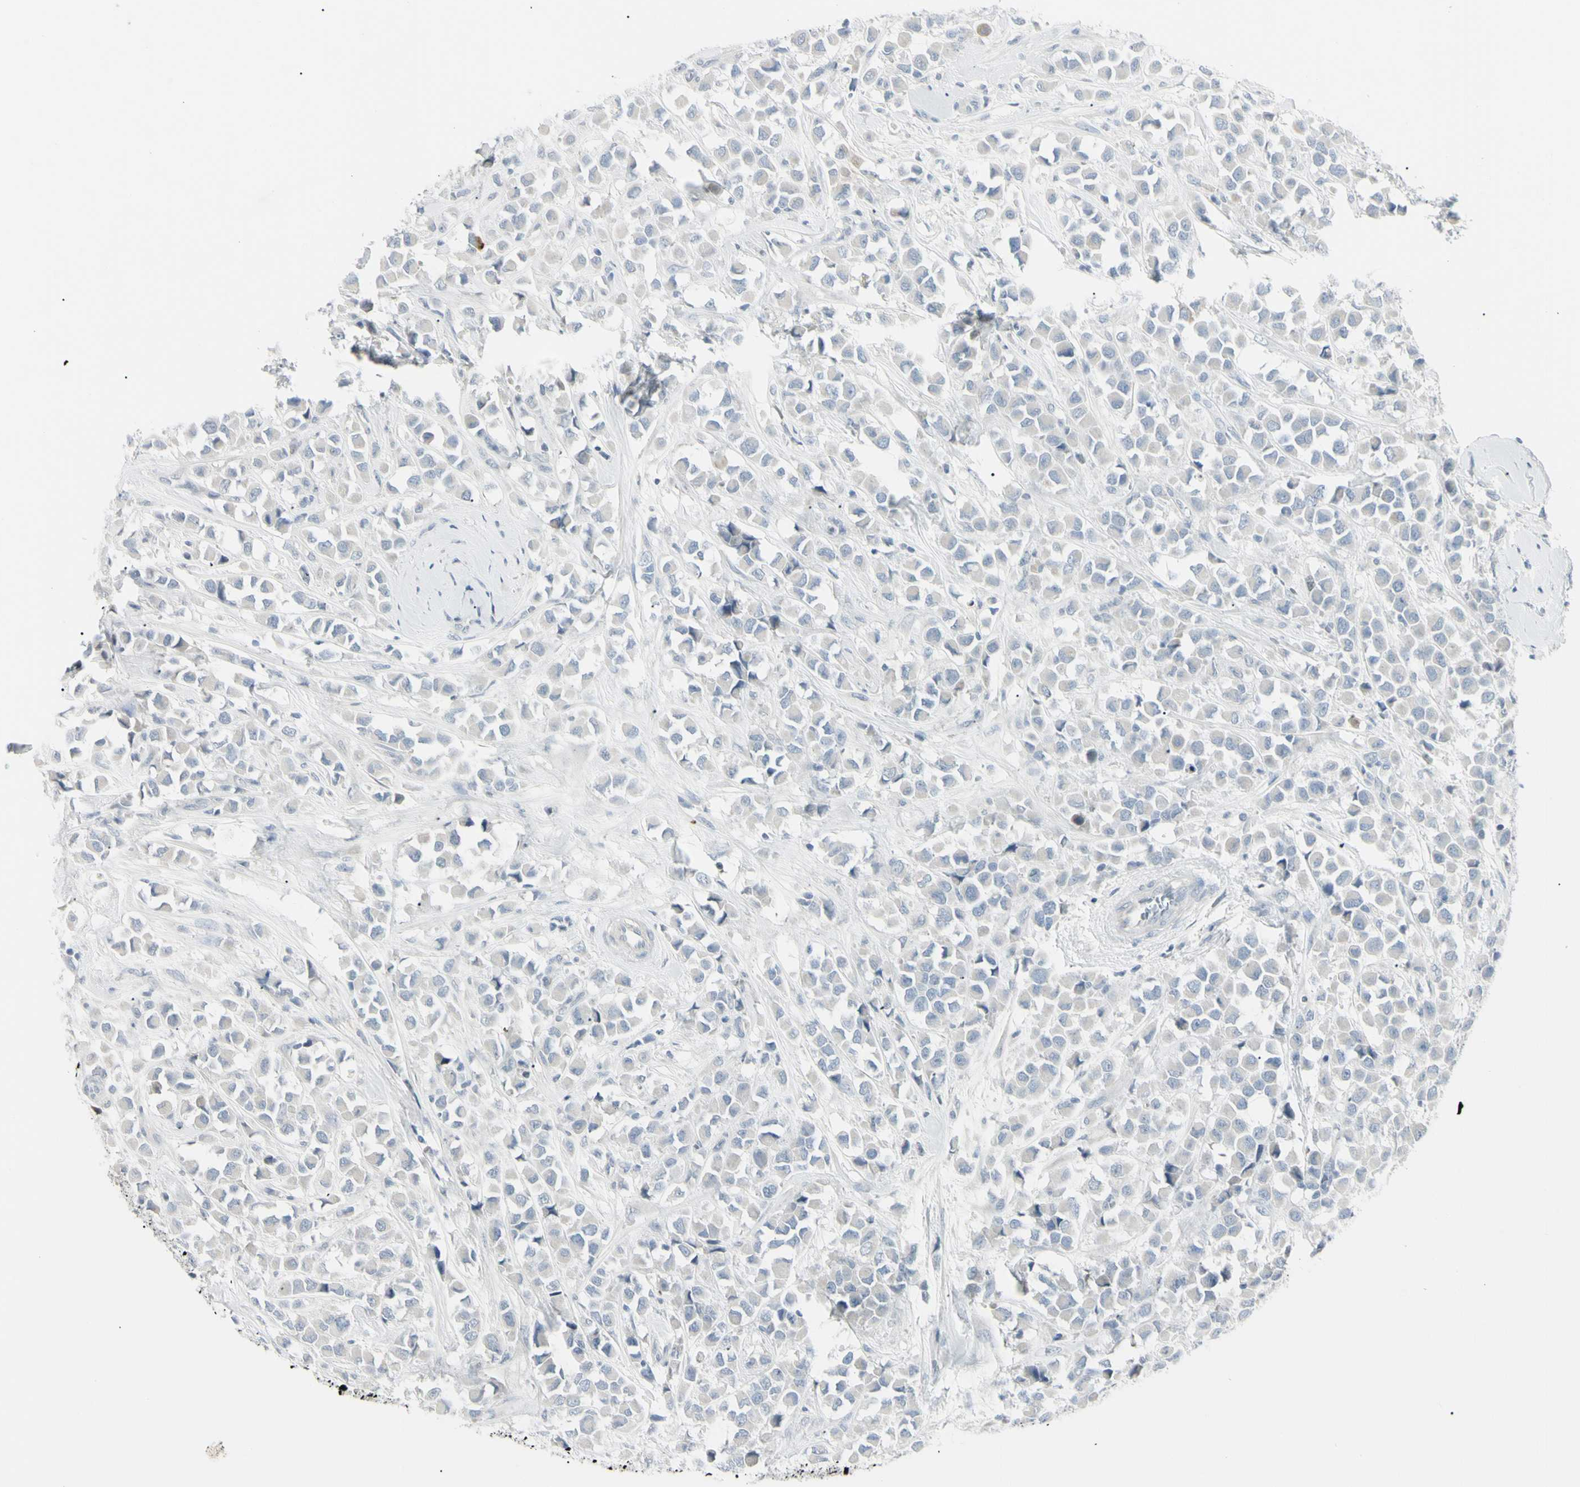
{"staining": {"intensity": "negative", "quantity": "none", "location": "none"}, "tissue": "breast cancer", "cell_type": "Tumor cells", "image_type": "cancer", "snomed": [{"axis": "morphology", "description": "Duct carcinoma"}, {"axis": "topography", "description": "Breast"}], "caption": "Immunohistochemistry photomicrograph of neoplastic tissue: human breast cancer (invasive ductal carcinoma) stained with DAB (3,3'-diaminobenzidine) demonstrates no significant protein expression in tumor cells.", "gene": "PIP", "patient": {"sex": "female", "age": 61}}